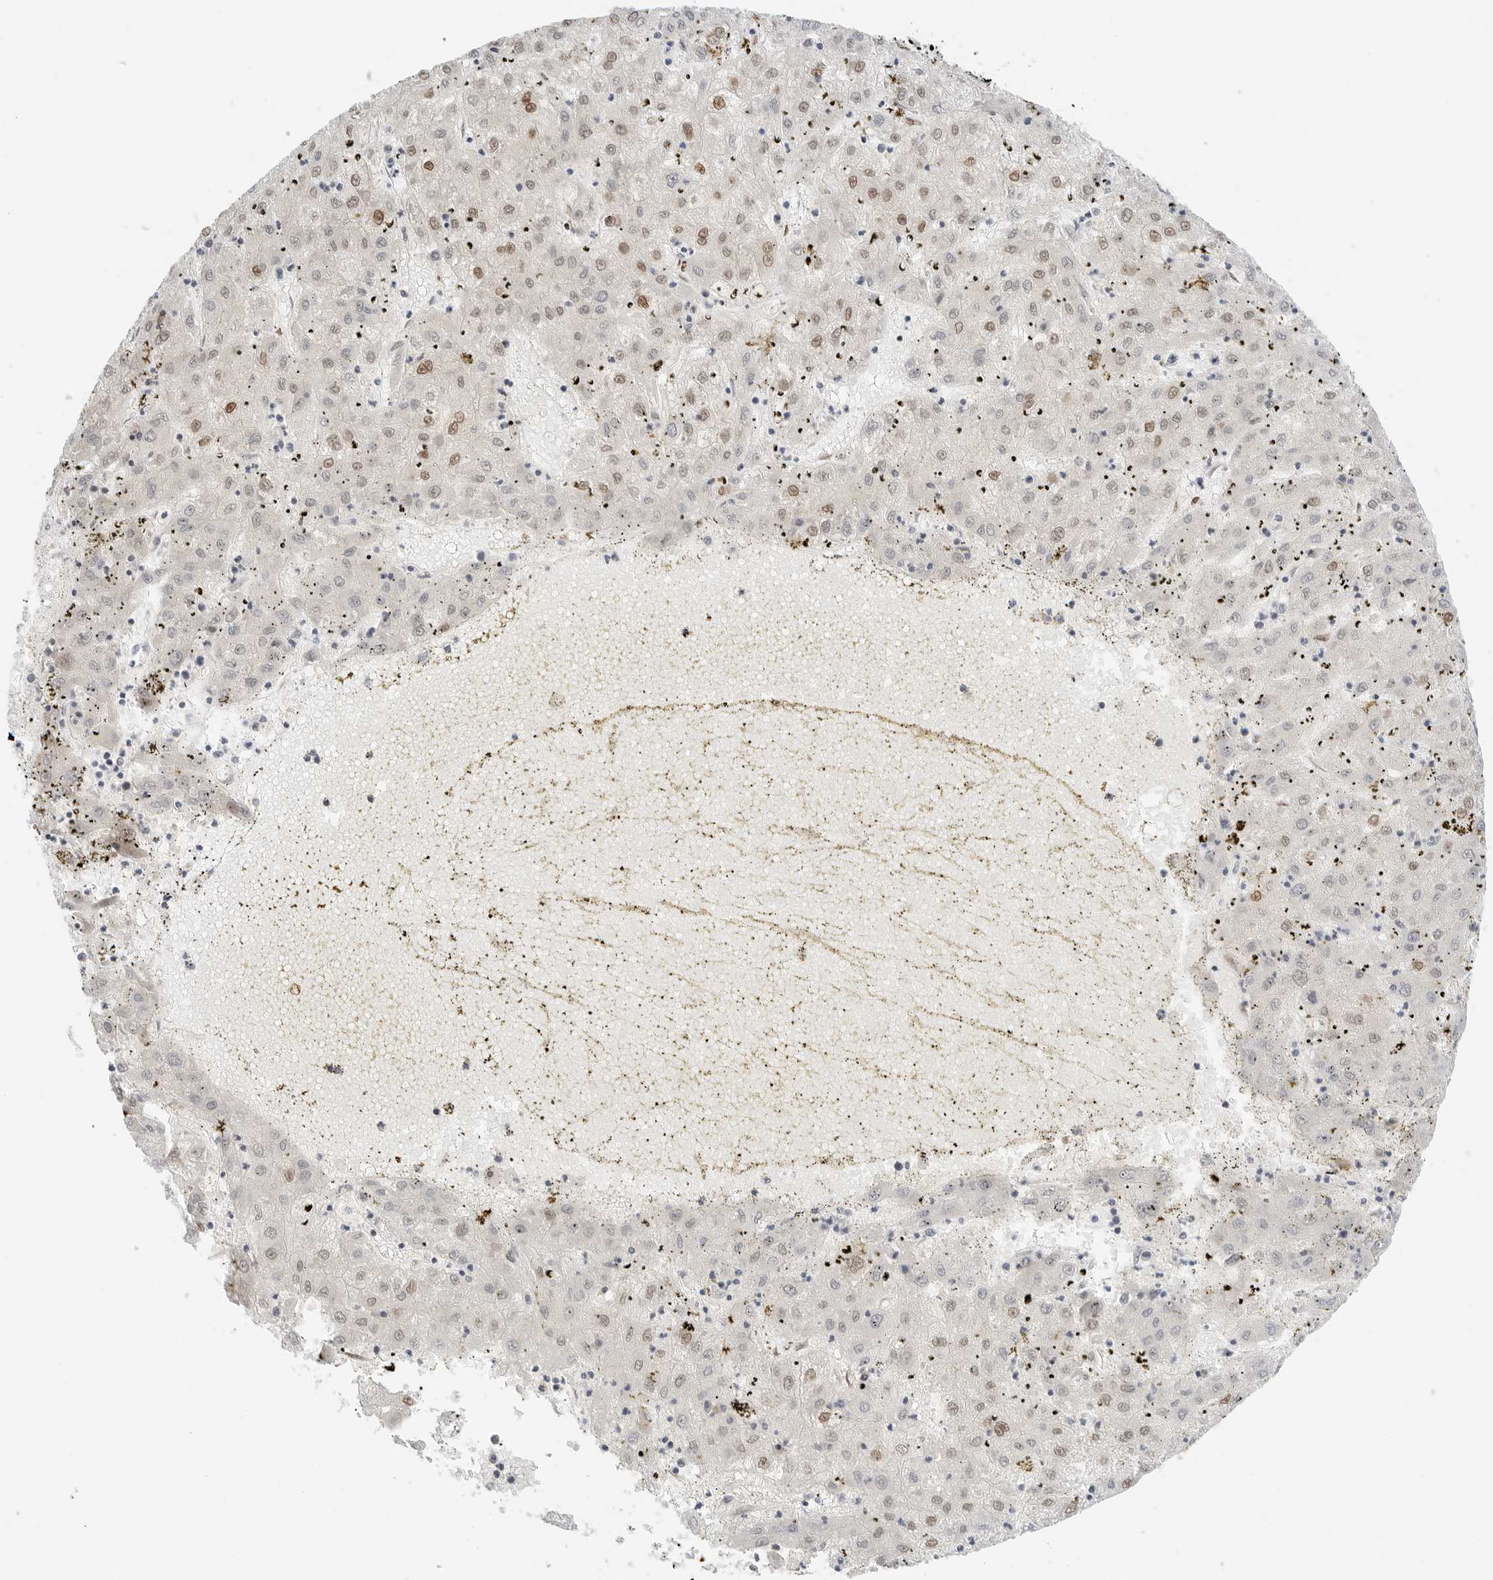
{"staining": {"intensity": "moderate", "quantity": "25%-75%", "location": "nuclear"}, "tissue": "liver cancer", "cell_type": "Tumor cells", "image_type": "cancer", "snomed": [{"axis": "morphology", "description": "Carcinoma, Hepatocellular, NOS"}, {"axis": "topography", "description": "Liver"}], "caption": "A photomicrograph of human liver cancer stained for a protein reveals moderate nuclear brown staining in tumor cells.", "gene": "SPIDR", "patient": {"sex": "male", "age": 72}}